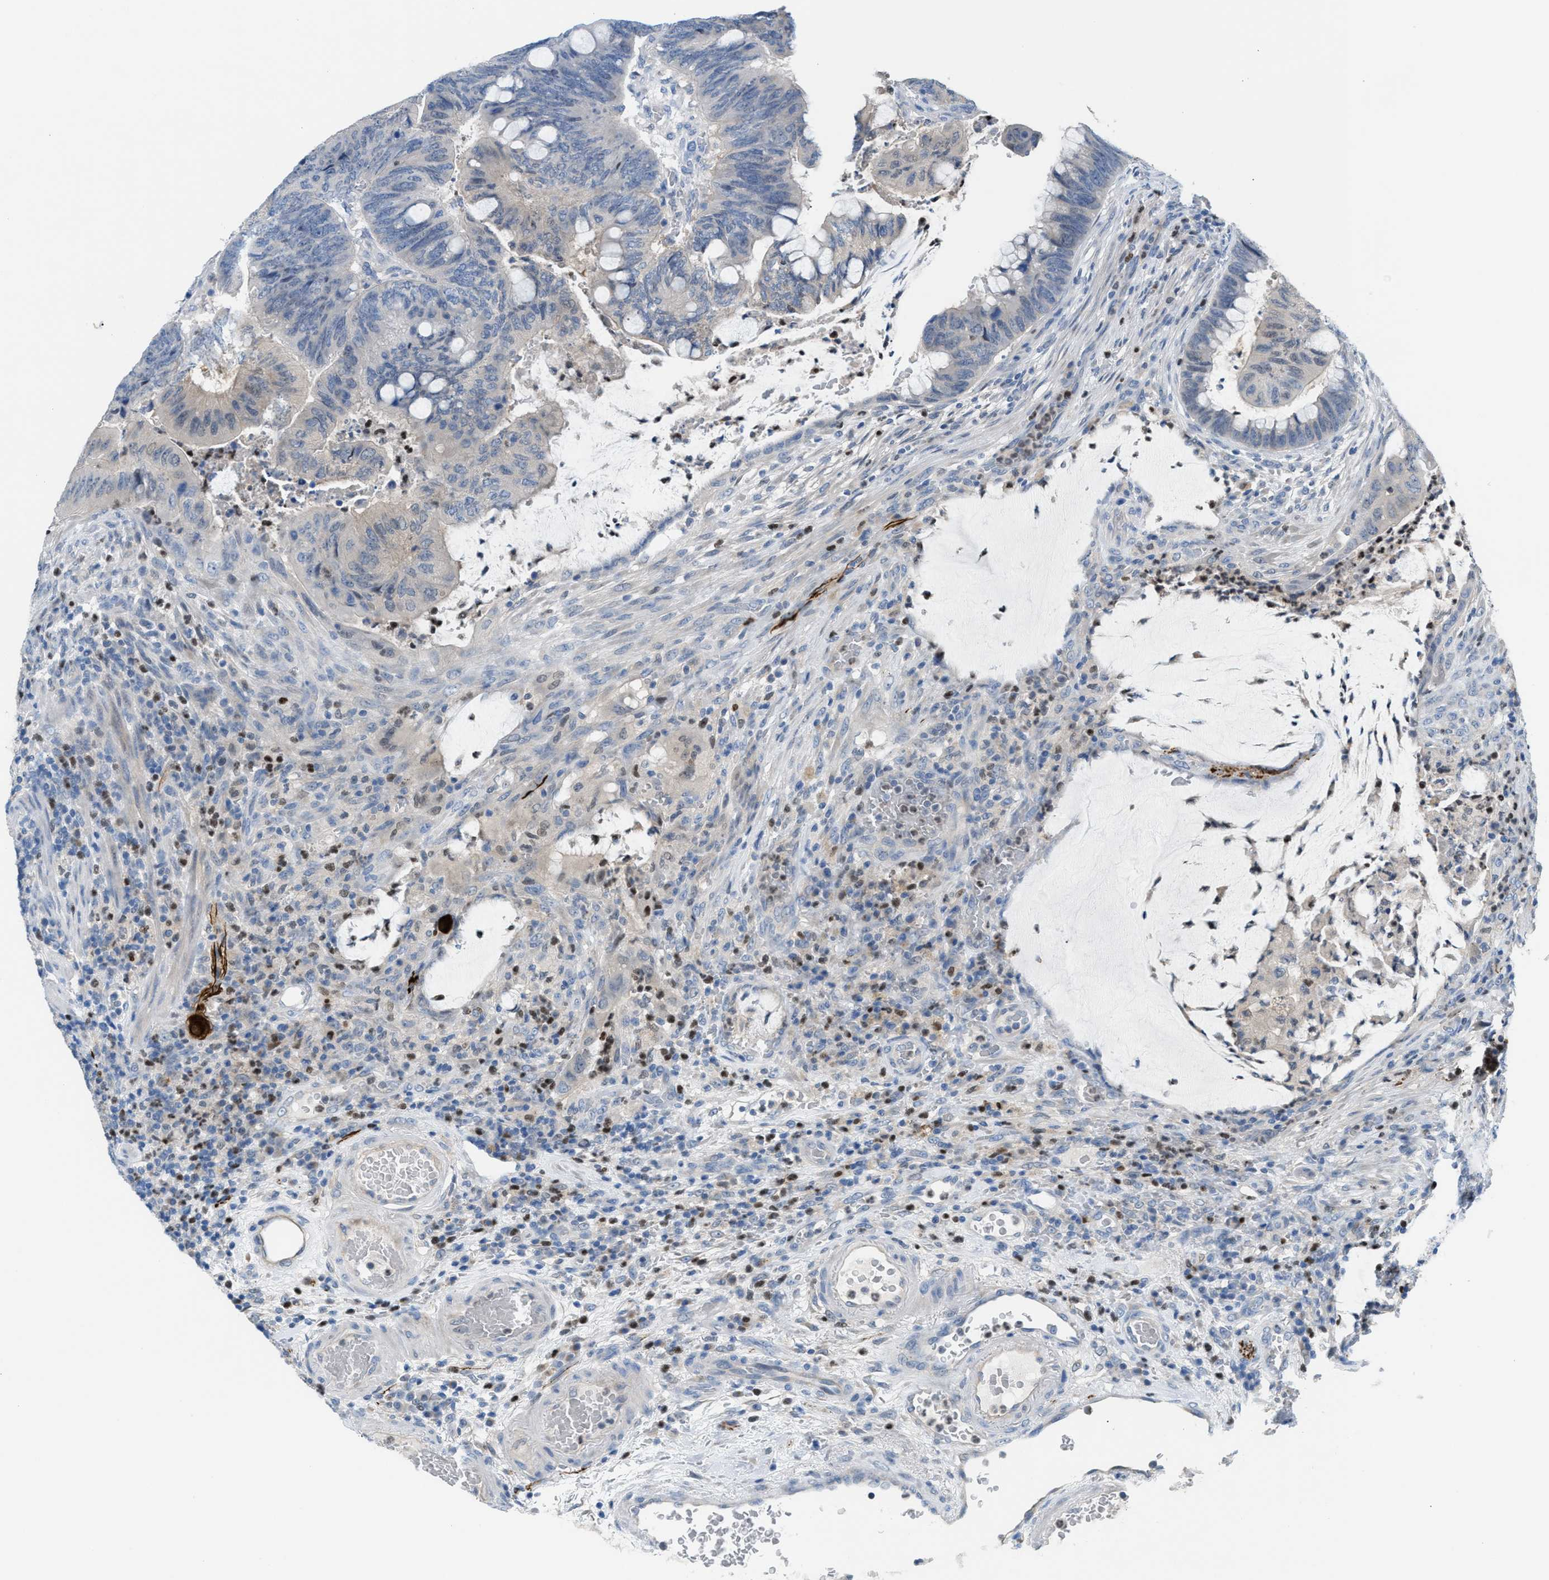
{"staining": {"intensity": "weak", "quantity": "<25%", "location": "nuclear"}, "tissue": "colorectal cancer", "cell_type": "Tumor cells", "image_type": "cancer", "snomed": [{"axis": "morphology", "description": "Normal tissue, NOS"}, {"axis": "morphology", "description": "Adenocarcinoma, NOS"}, {"axis": "topography", "description": "Rectum"}, {"axis": "topography", "description": "Peripheral nerve tissue"}], "caption": "Colorectal adenocarcinoma stained for a protein using immunohistochemistry (IHC) shows no expression tumor cells.", "gene": "PPM1D", "patient": {"sex": "male", "age": 92}}